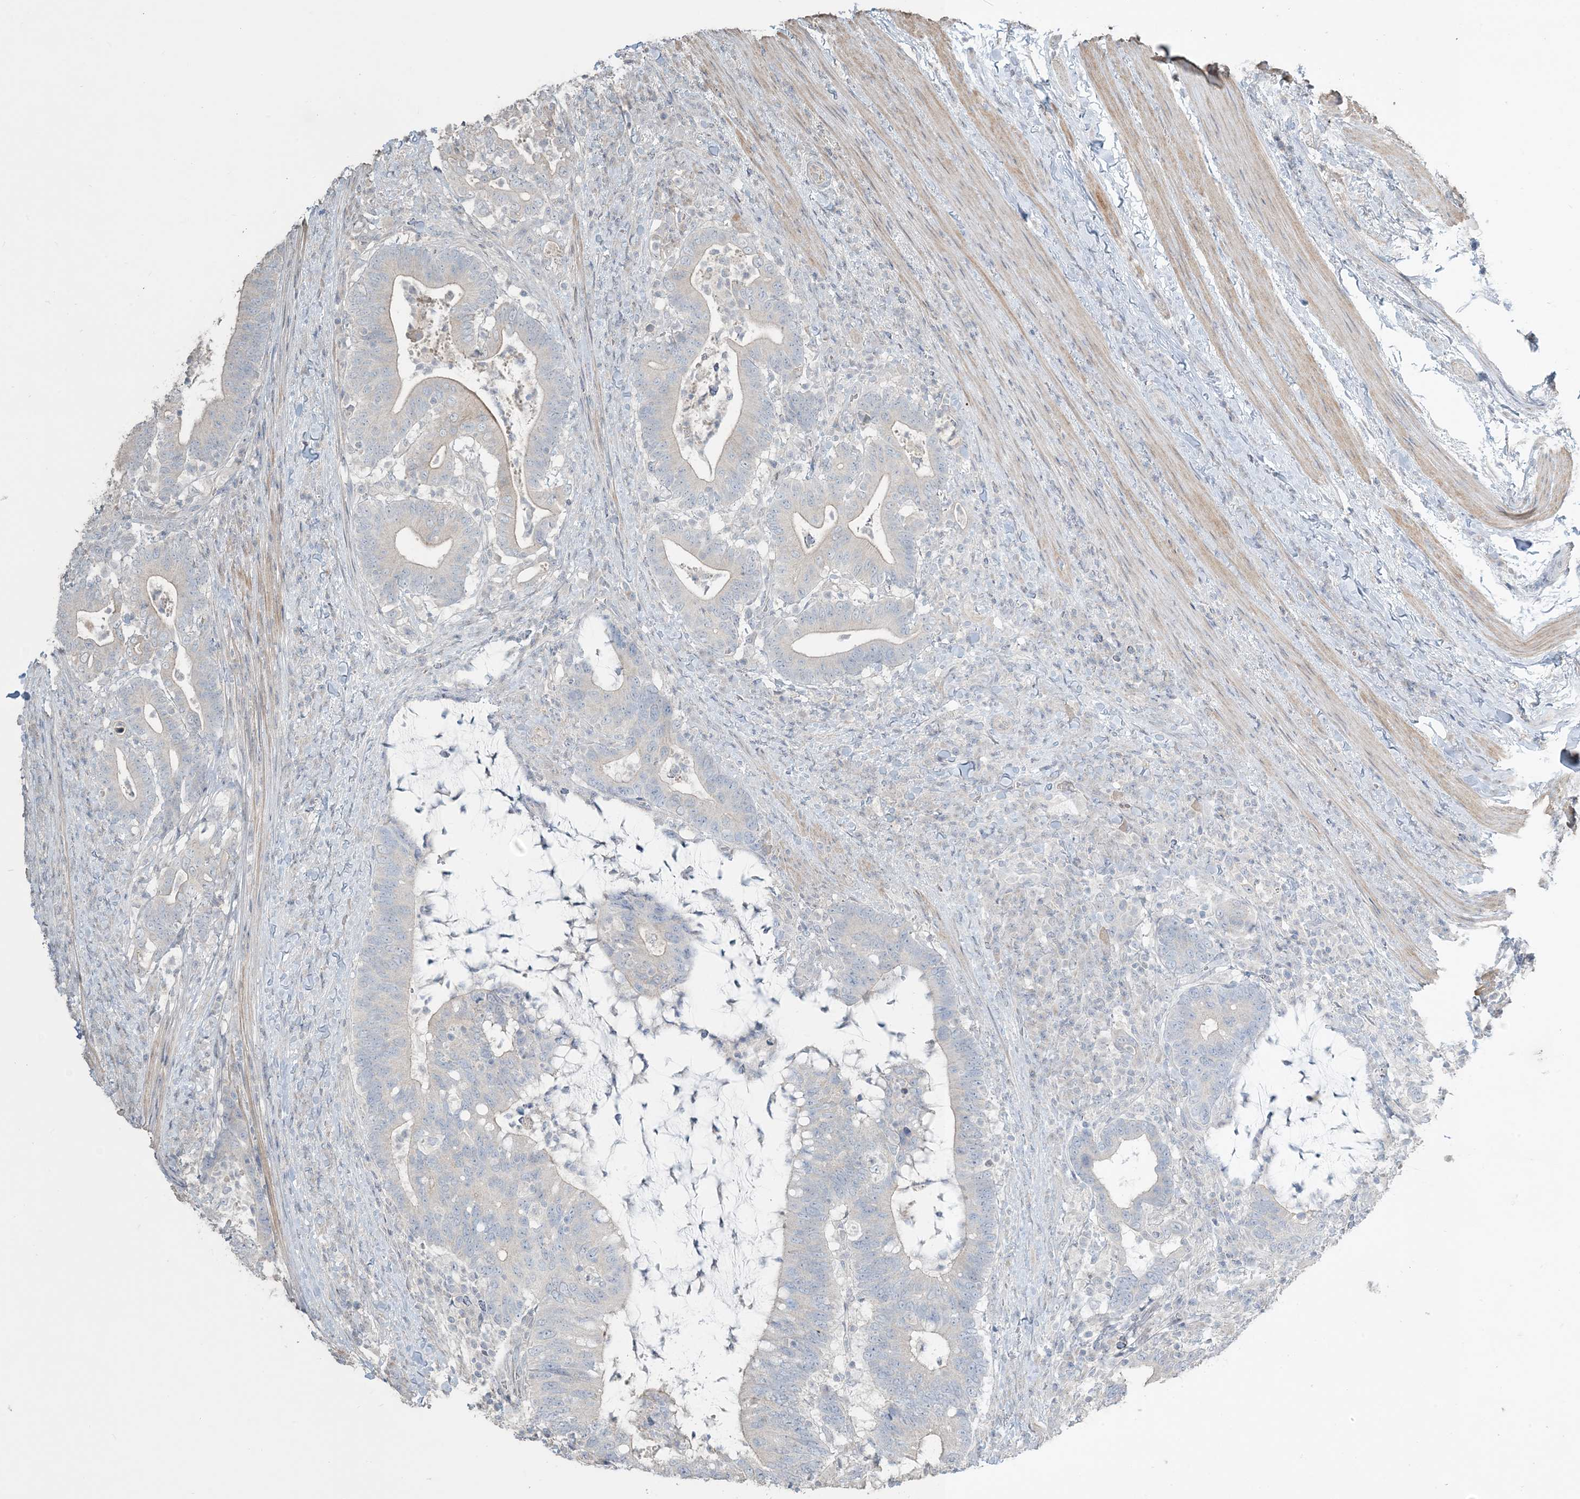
{"staining": {"intensity": "negative", "quantity": "none", "location": "none"}, "tissue": "colorectal cancer", "cell_type": "Tumor cells", "image_type": "cancer", "snomed": [{"axis": "morphology", "description": "Adenocarcinoma, NOS"}, {"axis": "topography", "description": "Colon"}], "caption": "IHC of human colorectal cancer (adenocarcinoma) displays no expression in tumor cells. (DAB immunohistochemistry (IHC), high magnification).", "gene": "NPHS2", "patient": {"sex": "female", "age": 66}}